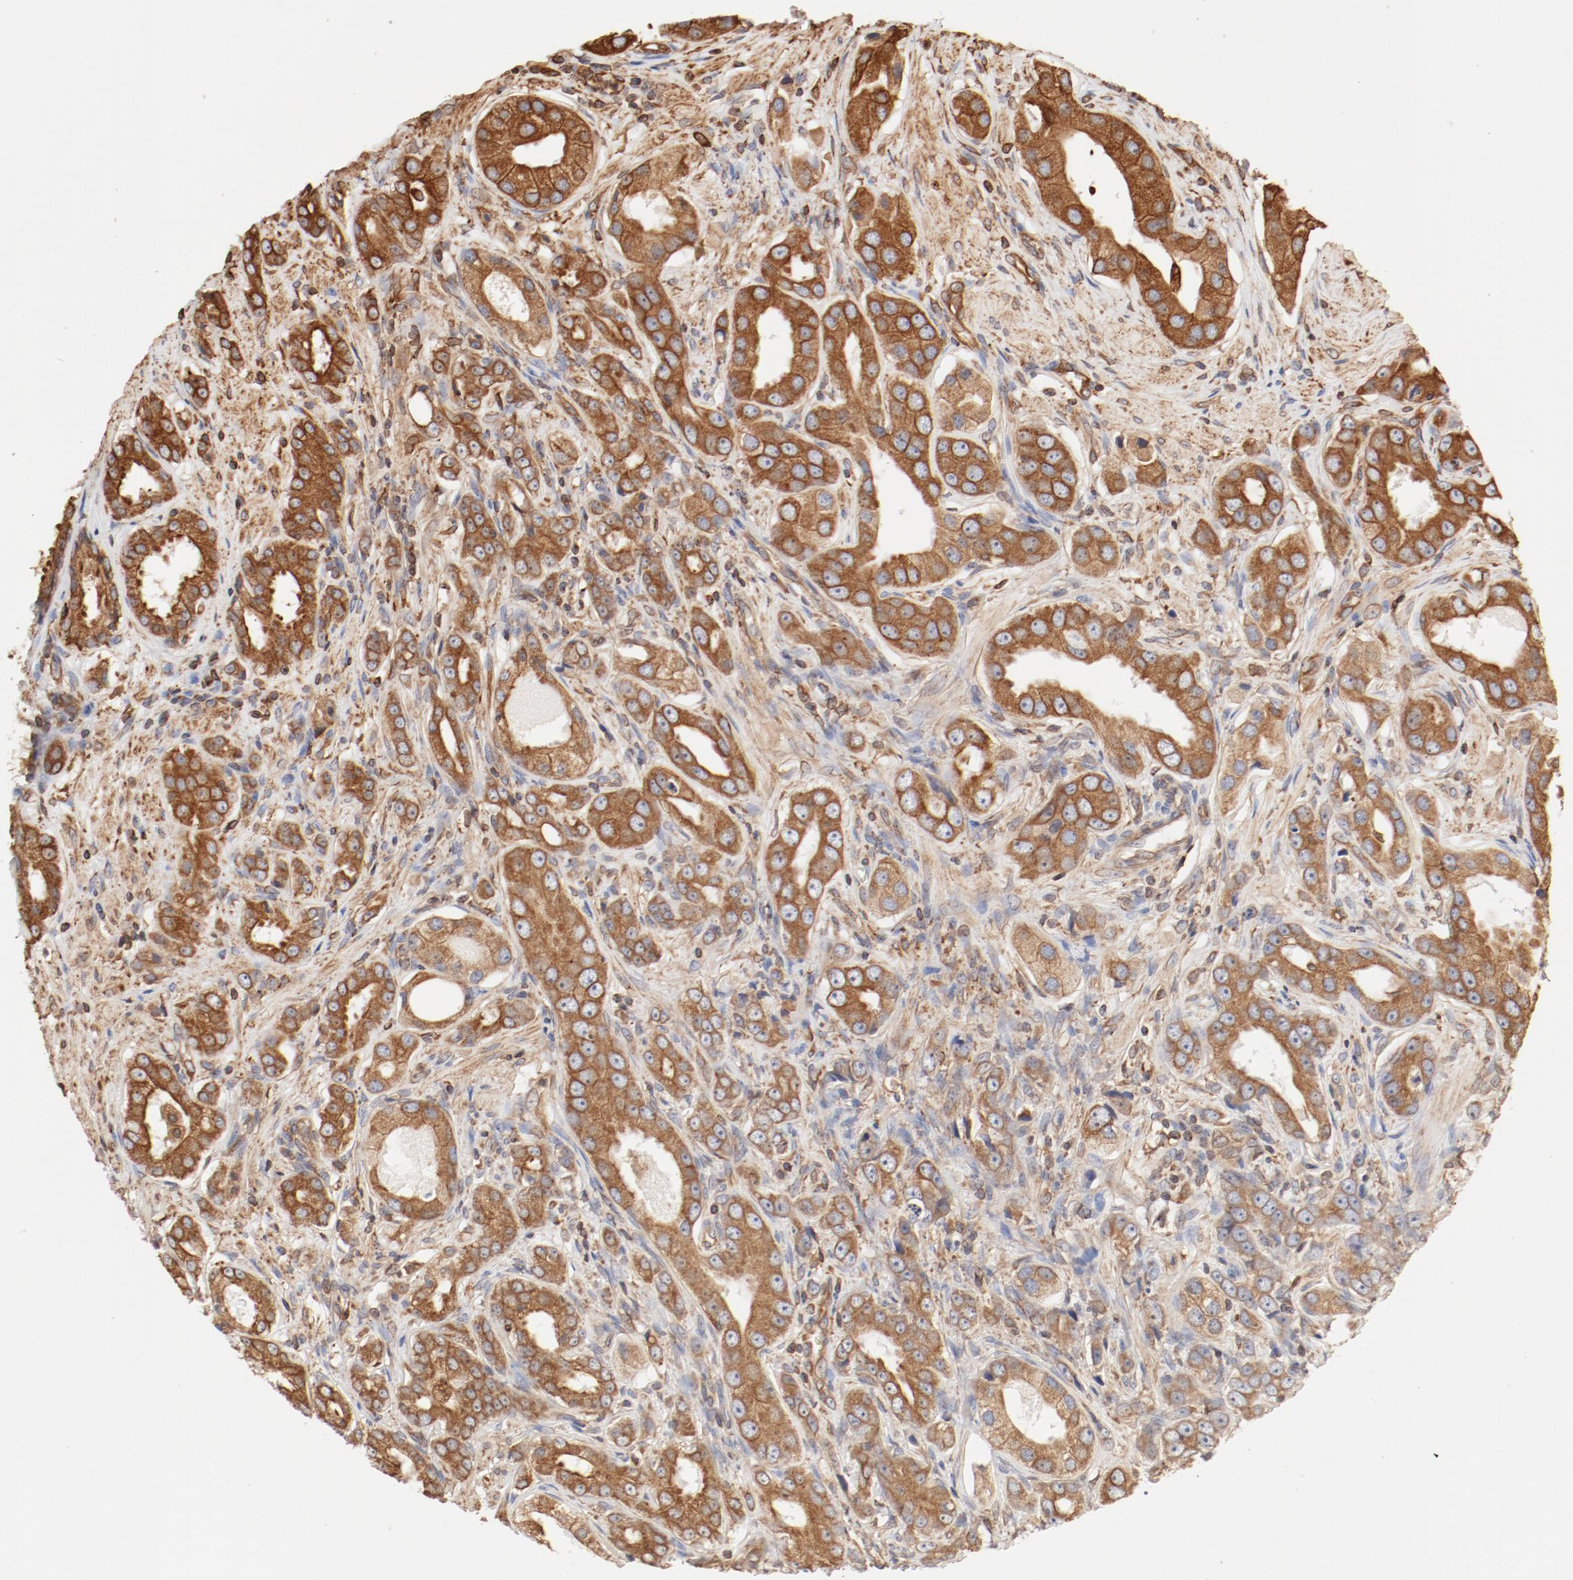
{"staining": {"intensity": "moderate", "quantity": "25%-75%", "location": "cytoplasmic/membranous"}, "tissue": "prostate cancer", "cell_type": "Tumor cells", "image_type": "cancer", "snomed": [{"axis": "morphology", "description": "Adenocarcinoma, Medium grade"}, {"axis": "topography", "description": "Prostate"}], "caption": "Immunohistochemical staining of prostate cancer (medium-grade adenocarcinoma) shows medium levels of moderate cytoplasmic/membranous protein staining in approximately 25%-75% of tumor cells.", "gene": "BCAP31", "patient": {"sex": "male", "age": 53}}